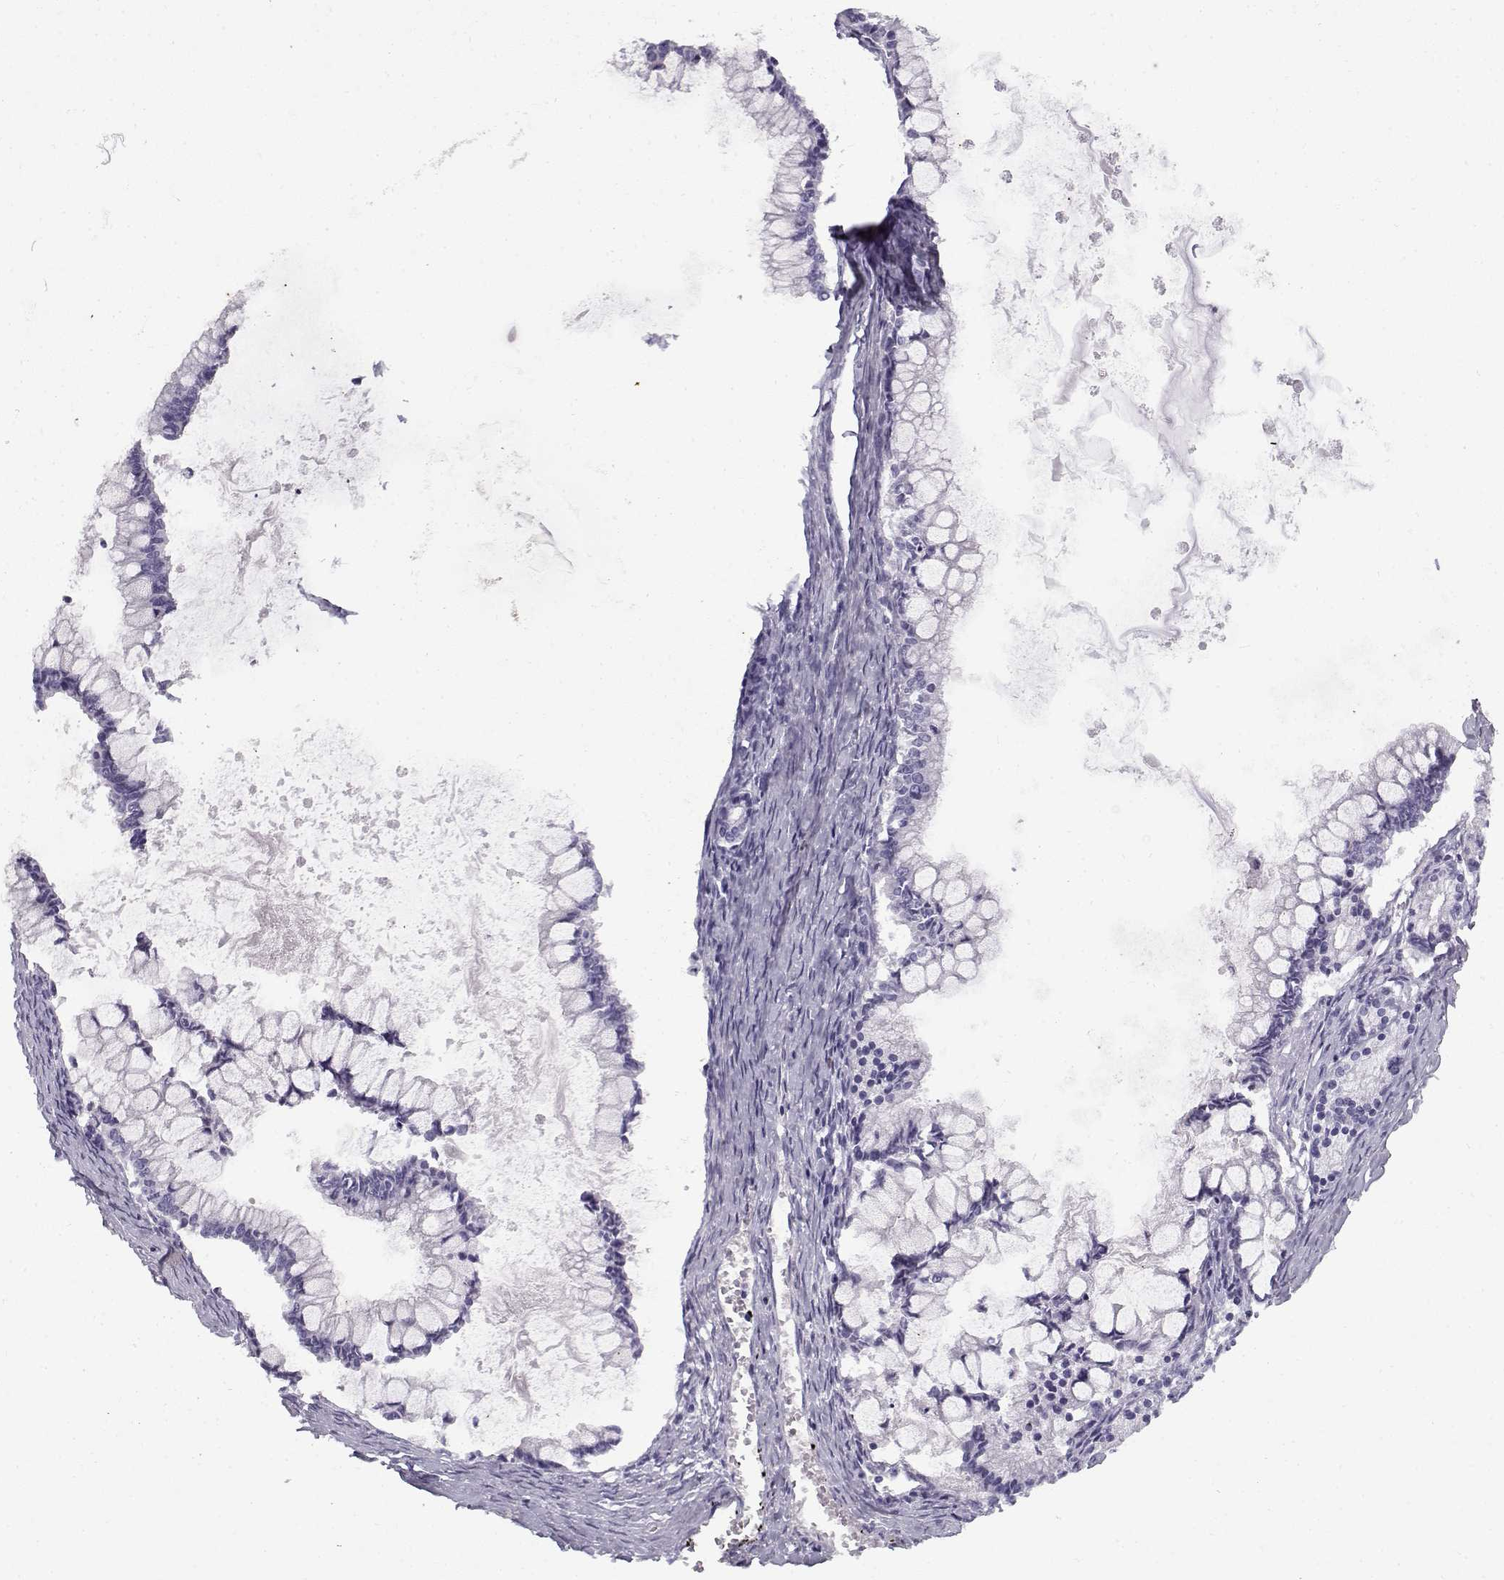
{"staining": {"intensity": "negative", "quantity": "none", "location": "none"}, "tissue": "ovarian cancer", "cell_type": "Tumor cells", "image_type": "cancer", "snomed": [{"axis": "morphology", "description": "Cystadenocarcinoma, mucinous, NOS"}, {"axis": "topography", "description": "Ovary"}], "caption": "Tumor cells show no significant staining in mucinous cystadenocarcinoma (ovarian). (DAB (3,3'-diaminobenzidine) IHC visualized using brightfield microscopy, high magnification).", "gene": "GTSF1L", "patient": {"sex": "female", "age": 67}}